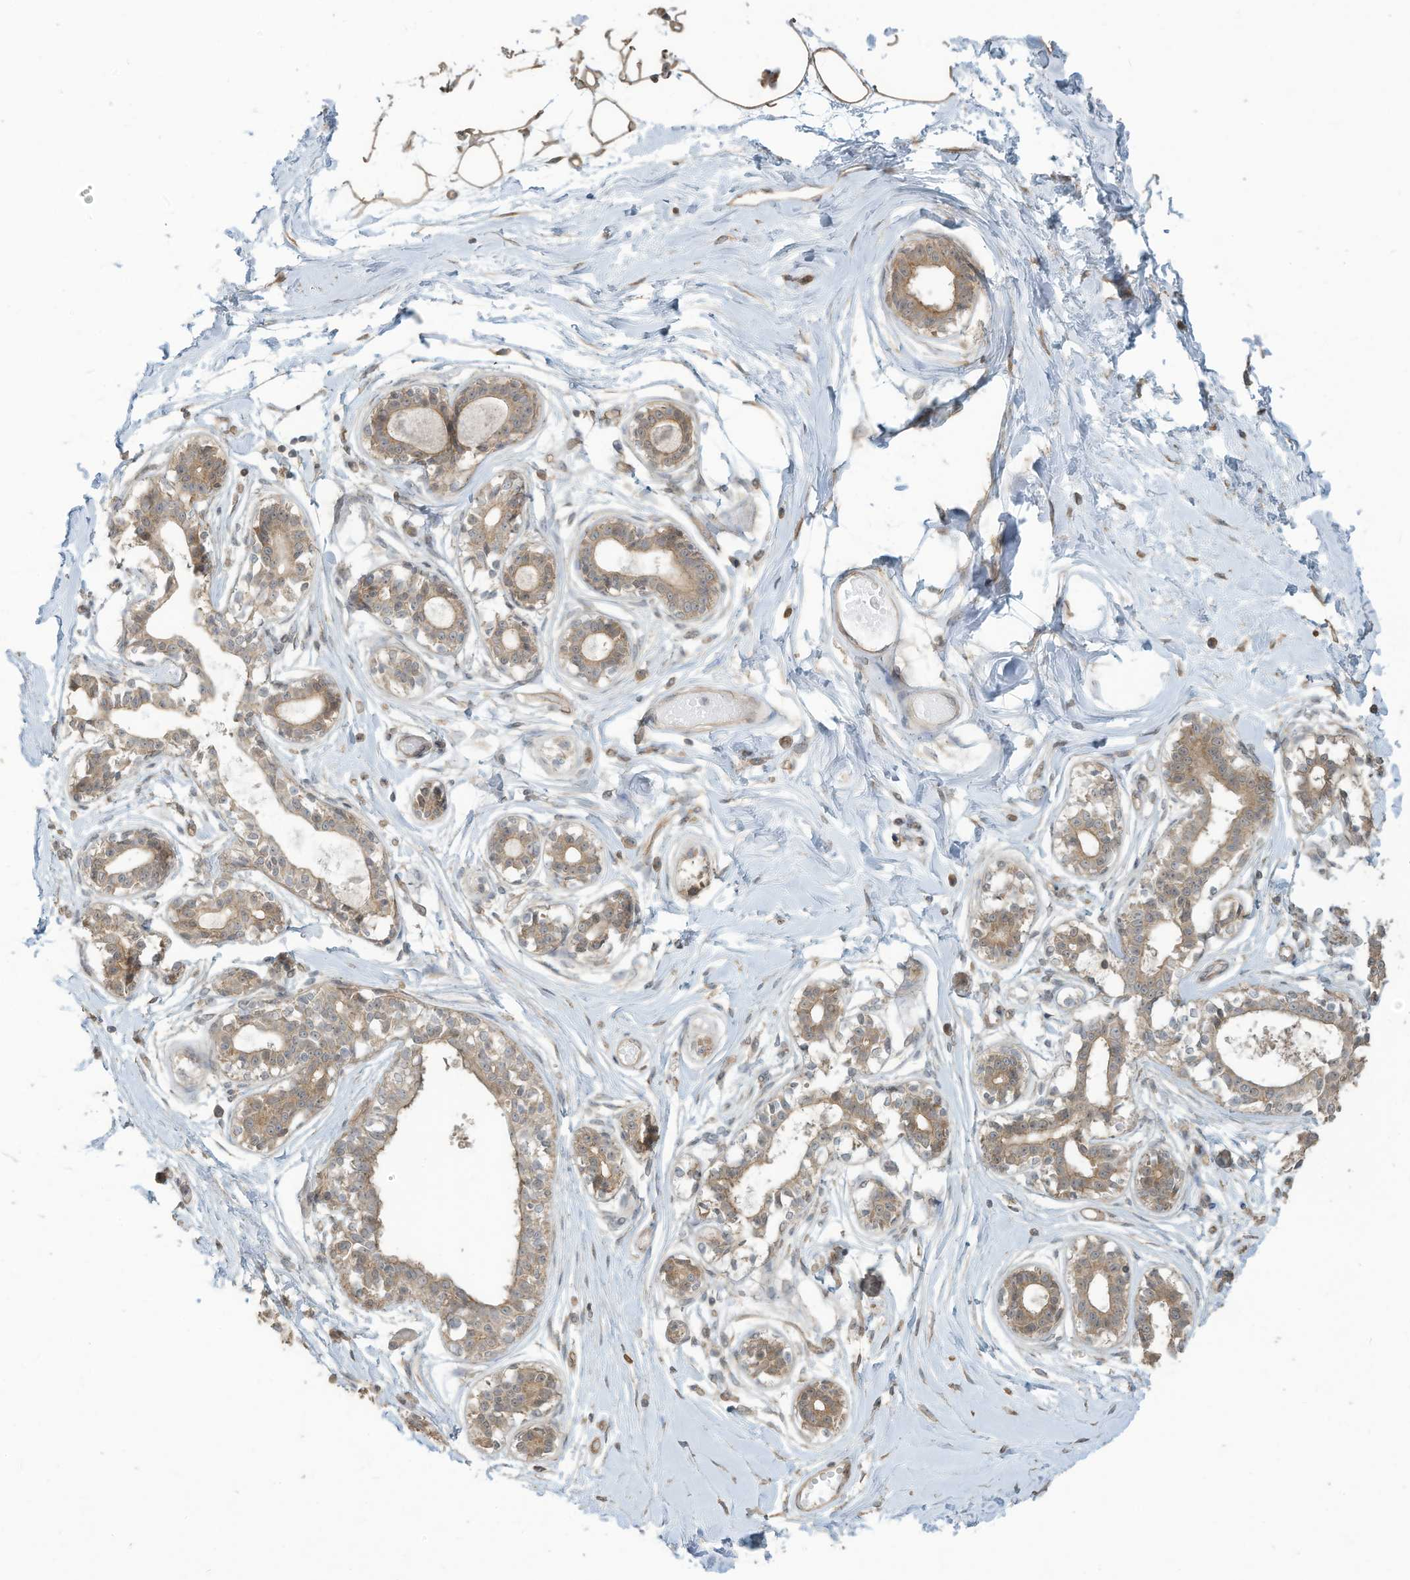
{"staining": {"intensity": "moderate", "quantity": ">75%", "location": "cytoplasmic/membranous"}, "tissue": "breast", "cell_type": "Adipocytes", "image_type": "normal", "snomed": [{"axis": "morphology", "description": "Normal tissue, NOS"}, {"axis": "topography", "description": "Breast"}], "caption": "Immunohistochemistry (IHC) of normal human breast exhibits medium levels of moderate cytoplasmic/membranous staining in approximately >75% of adipocytes. Nuclei are stained in blue.", "gene": "MAGIX", "patient": {"sex": "female", "age": 45}}